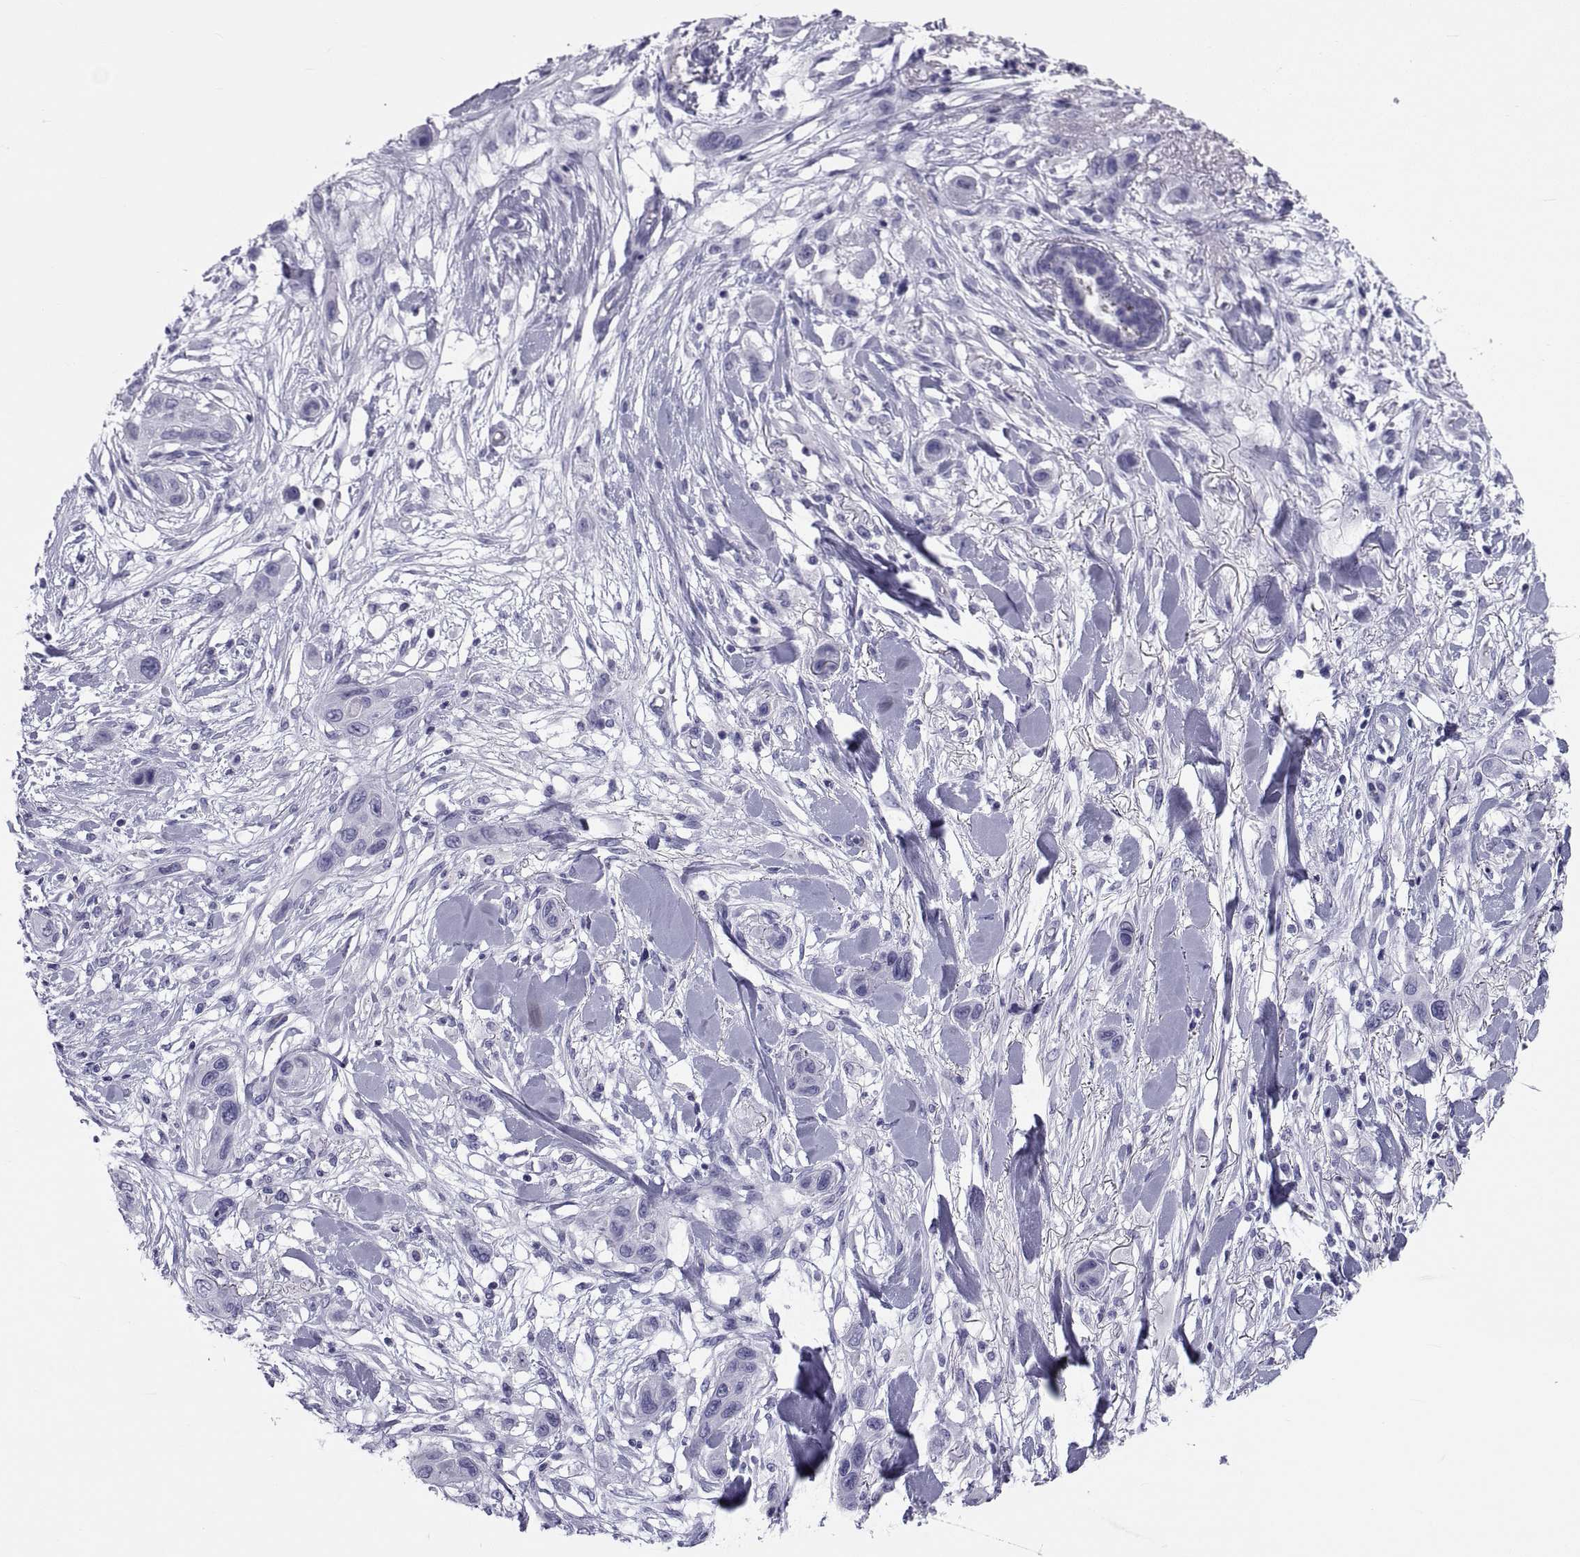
{"staining": {"intensity": "negative", "quantity": "none", "location": "none"}, "tissue": "skin cancer", "cell_type": "Tumor cells", "image_type": "cancer", "snomed": [{"axis": "morphology", "description": "Squamous cell carcinoma, NOS"}, {"axis": "topography", "description": "Skin"}], "caption": "This image is of skin cancer stained with immunohistochemistry to label a protein in brown with the nuclei are counter-stained blue. There is no expression in tumor cells.", "gene": "DEFB129", "patient": {"sex": "male", "age": 79}}